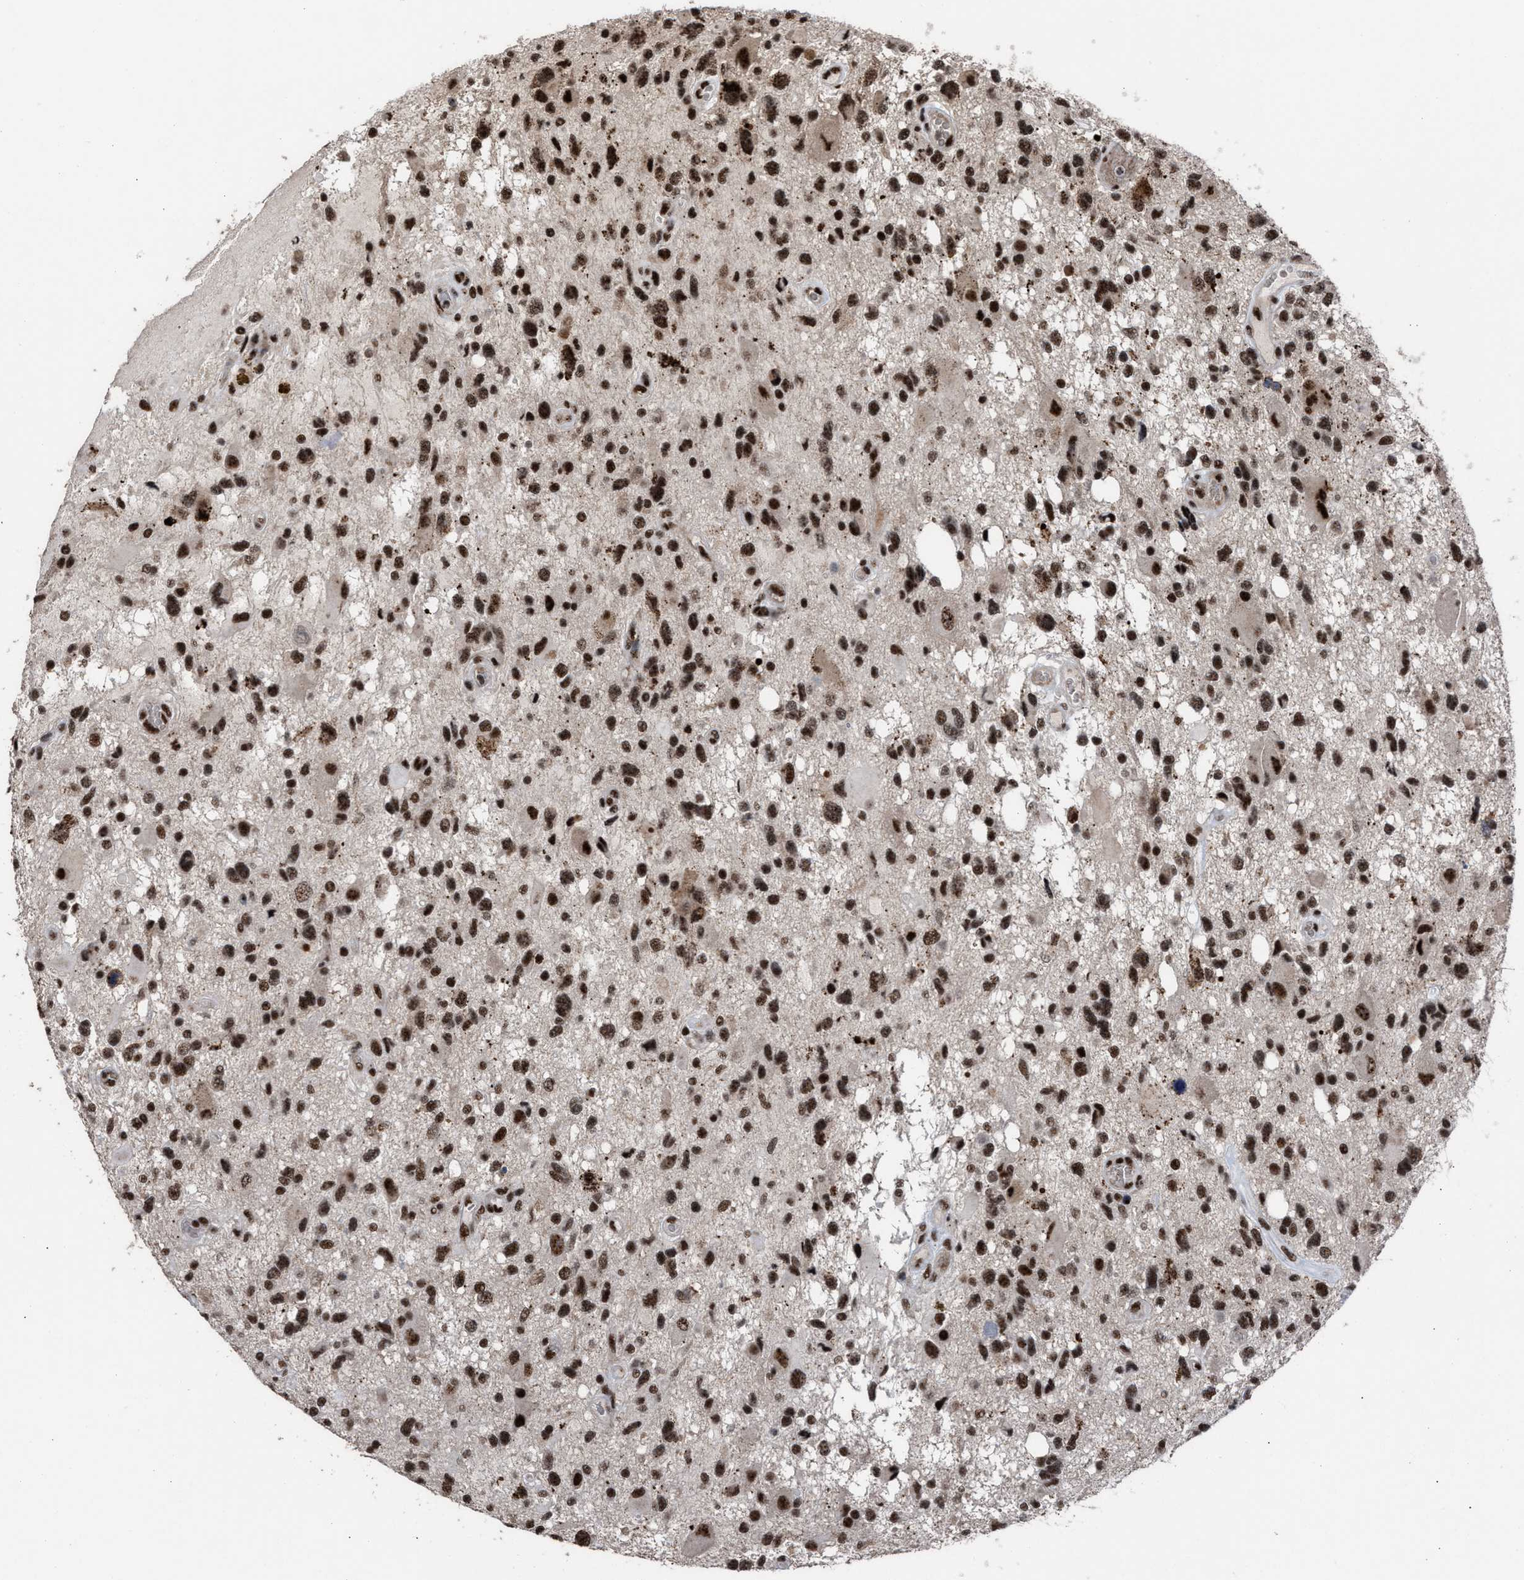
{"staining": {"intensity": "strong", "quantity": ">75%", "location": "nuclear"}, "tissue": "glioma", "cell_type": "Tumor cells", "image_type": "cancer", "snomed": [{"axis": "morphology", "description": "Glioma, malignant, High grade"}, {"axis": "topography", "description": "Brain"}], "caption": "Immunohistochemistry photomicrograph of human glioma stained for a protein (brown), which reveals high levels of strong nuclear expression in about >75% of tumor cells.", "gene": "EIF4A3", "patient": {"sex": "male", "age": 33}}